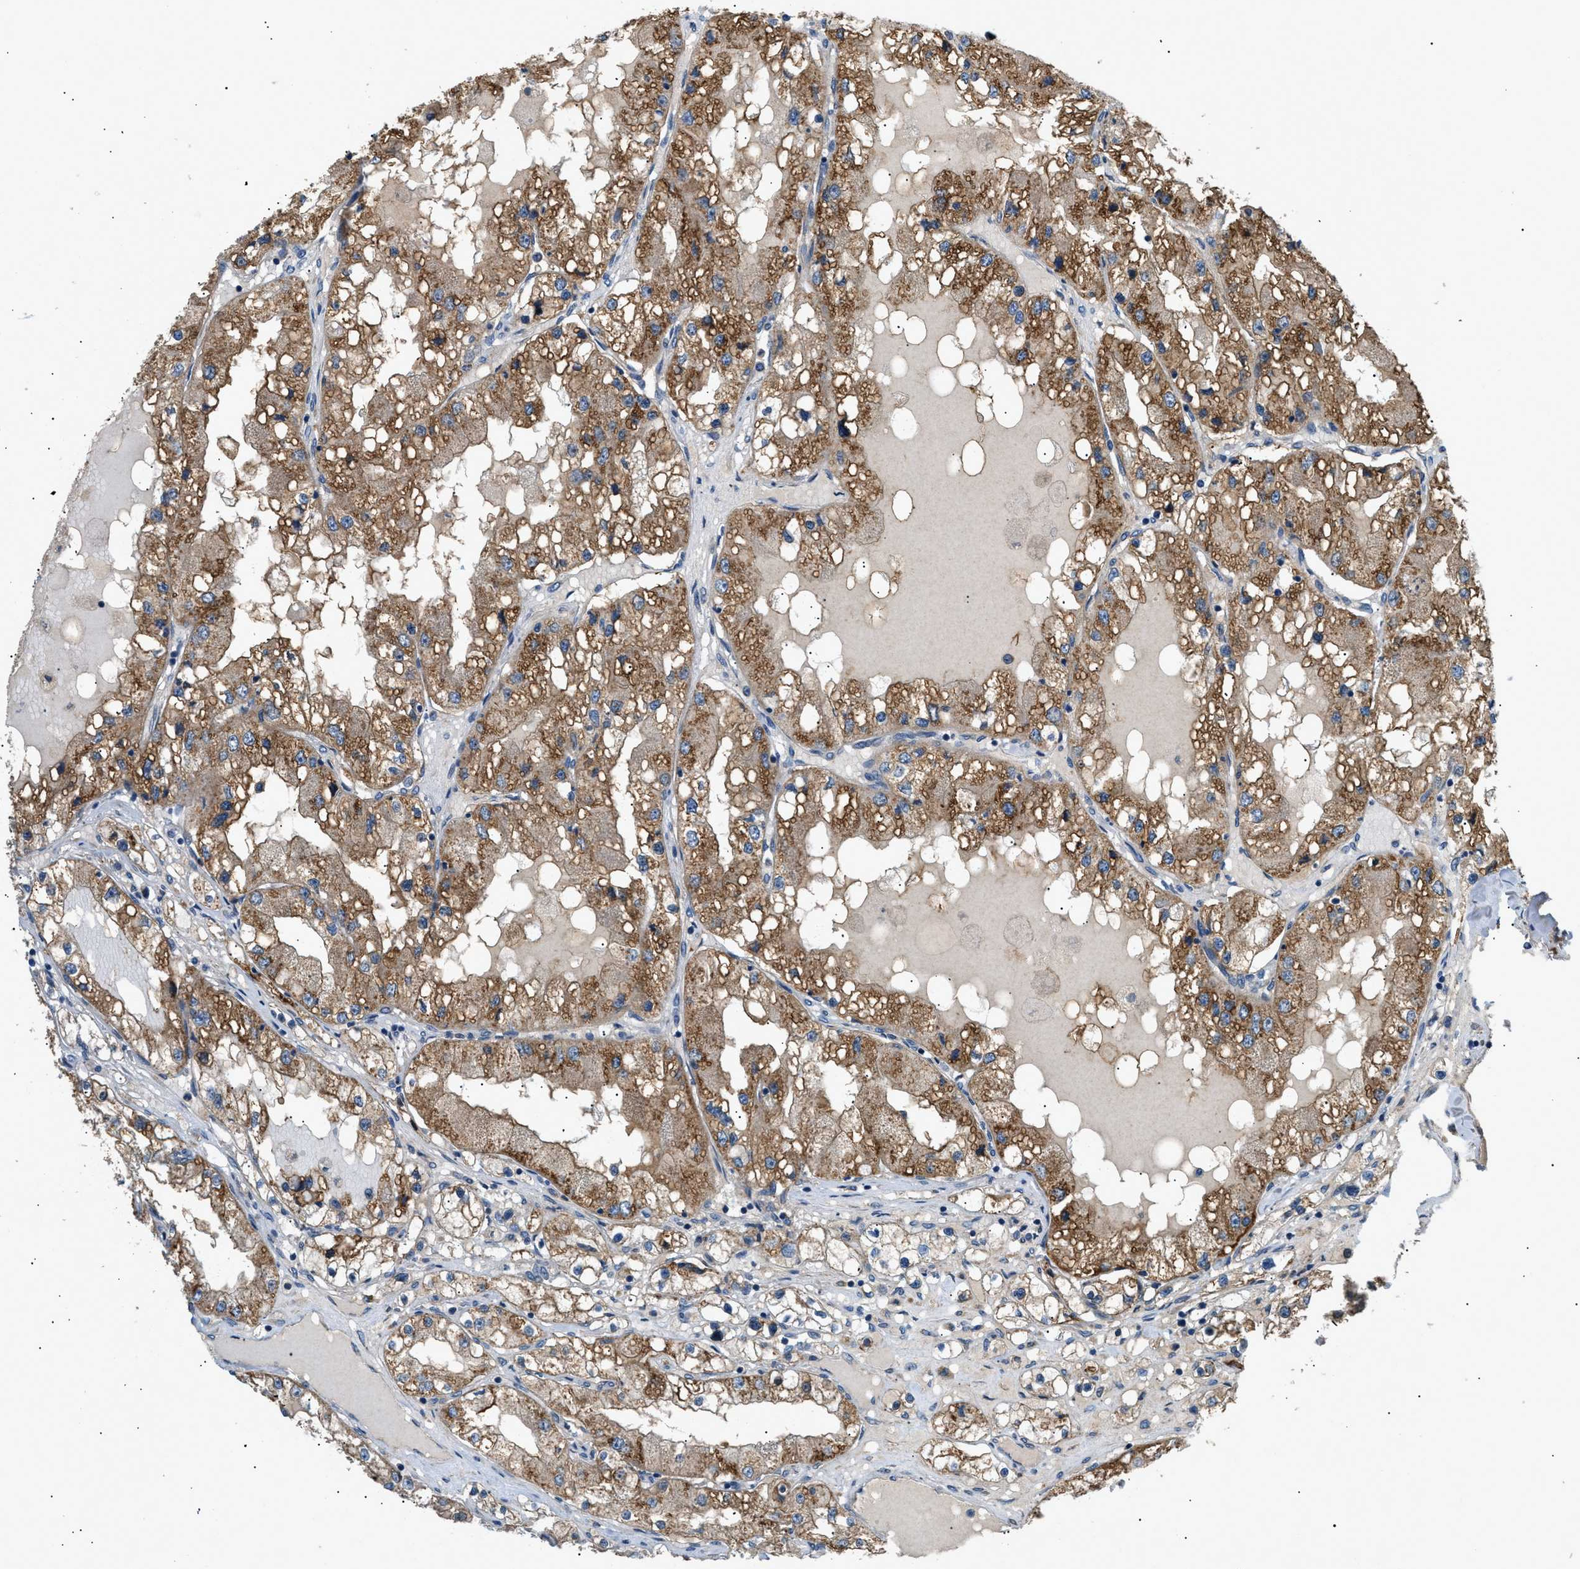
{"staining": {"intensity": "moderate", "quantity": ">75%", "location": "cytoplasmic/membranous"}, "tissue": "renal cancer", "cell_type": "Tumor cells", "image_type": "cancer", "snomed": [{"axis": "morphology", "description": "Adenocarcinoma, NOS"}, {"axis": "topography", "description": "Kidney"}], "caption": "A high-resolution image shows IHC staining of renal cancer, which displays moderate cytoplasmic/membranous expression in approximately >75% of tumor cells. The staining is performed using DAB brown chromogen to label protein expression. The nuclei are counter-stained blue using hematoxylin.", "gene": "LYSMD3", "patient": {"sex": "male", "age": 68}}